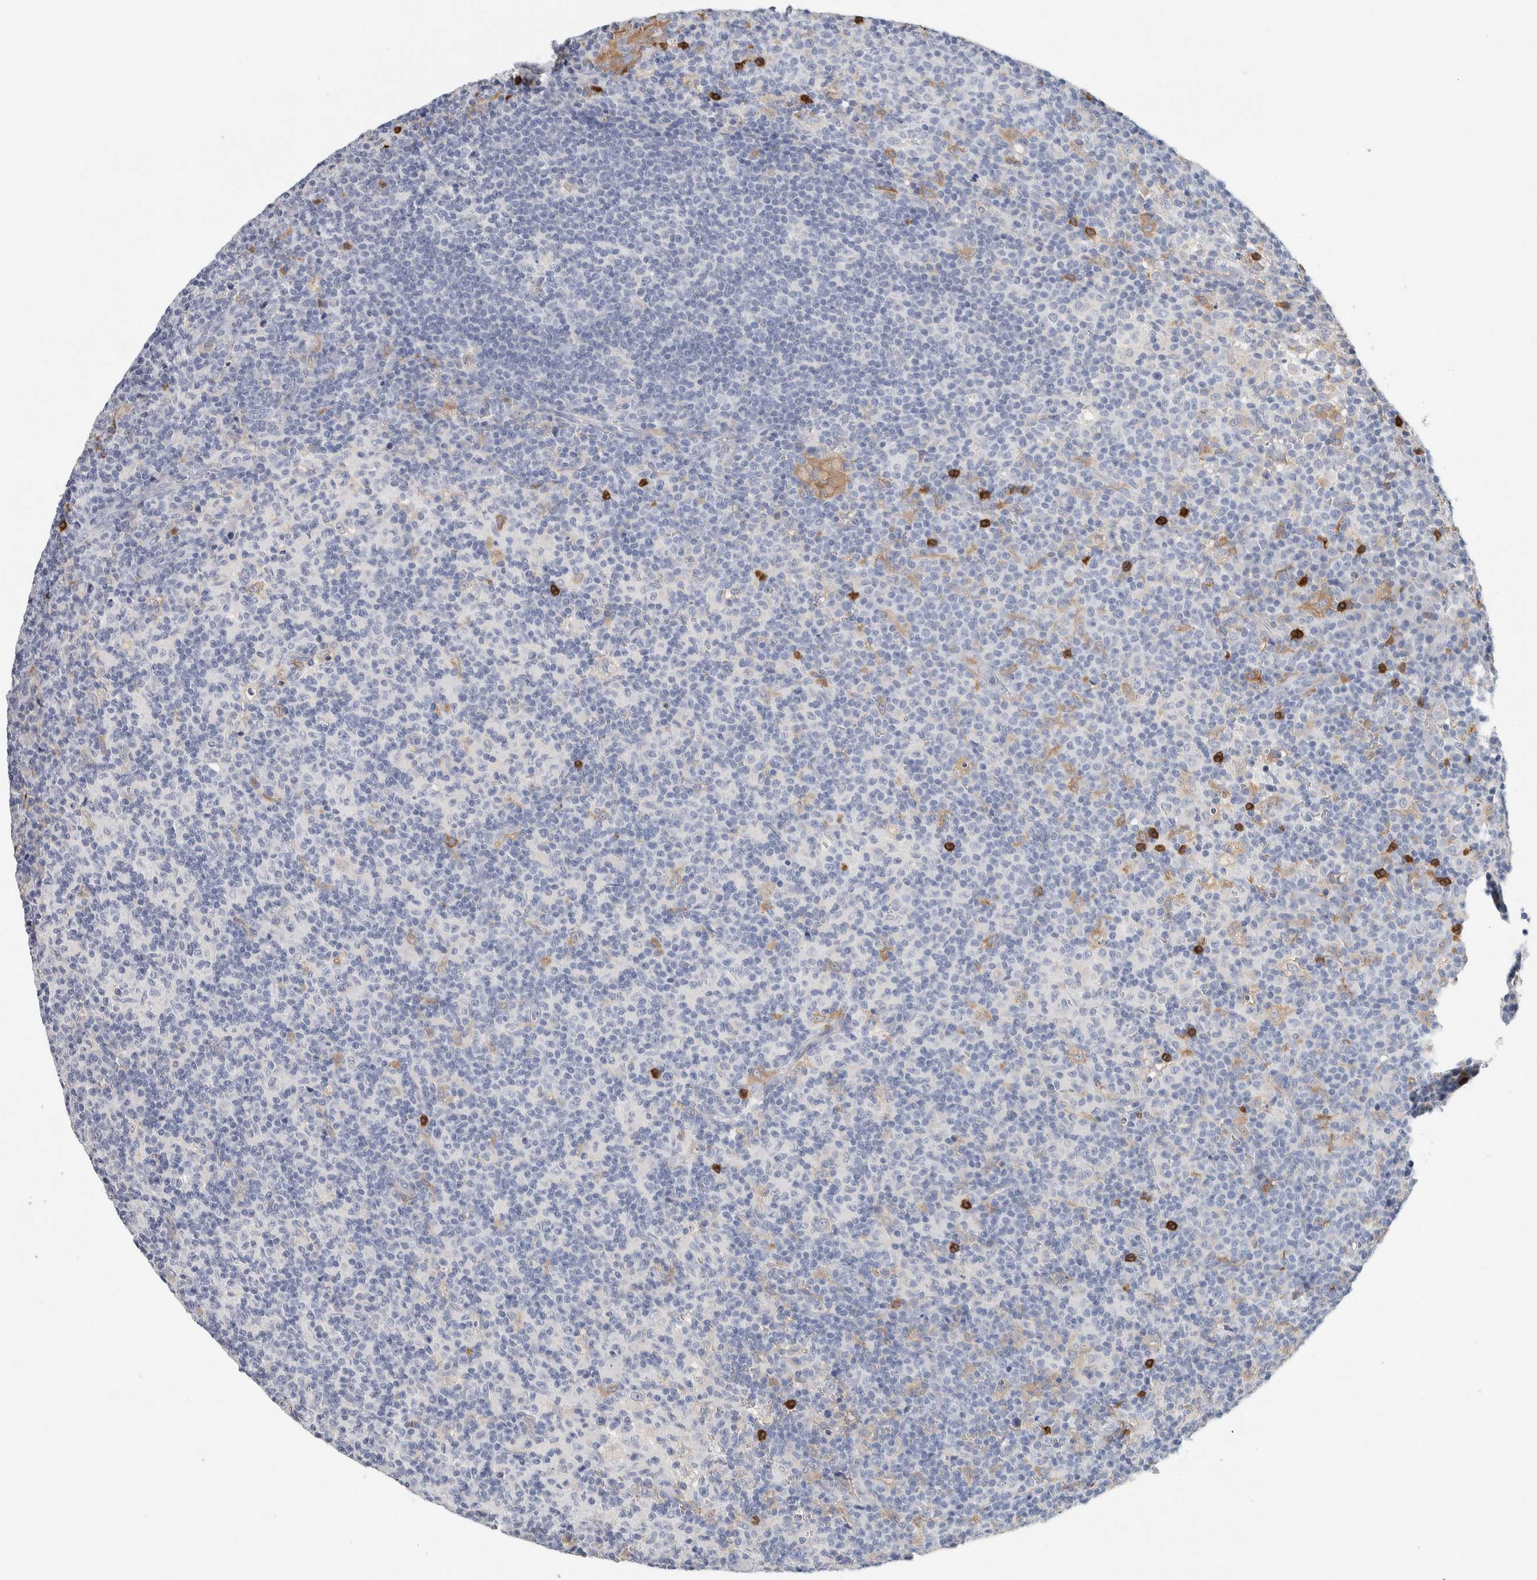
{"staining": {"intensity": "negative", "quantity": "none", "location": "none"}, "tissue": "lymph node", "cell_type": "Germinal center cells", "image_type": "normal", "snomed": [{"axis": "morphology", "description": "Normal tissue, NOS"}, {"axis": "morphology", "description": "Inflammation, NOS"}, {"axis": "topography", "description": "Lymph node"}], "caption": "Immunohistochemistry micrograph of normal human lymph node stained for a protein (brown), which reveals no expression in germinal center cells.", "gene": "NCF2", "patient": {"sex": "male", "age": 55}}